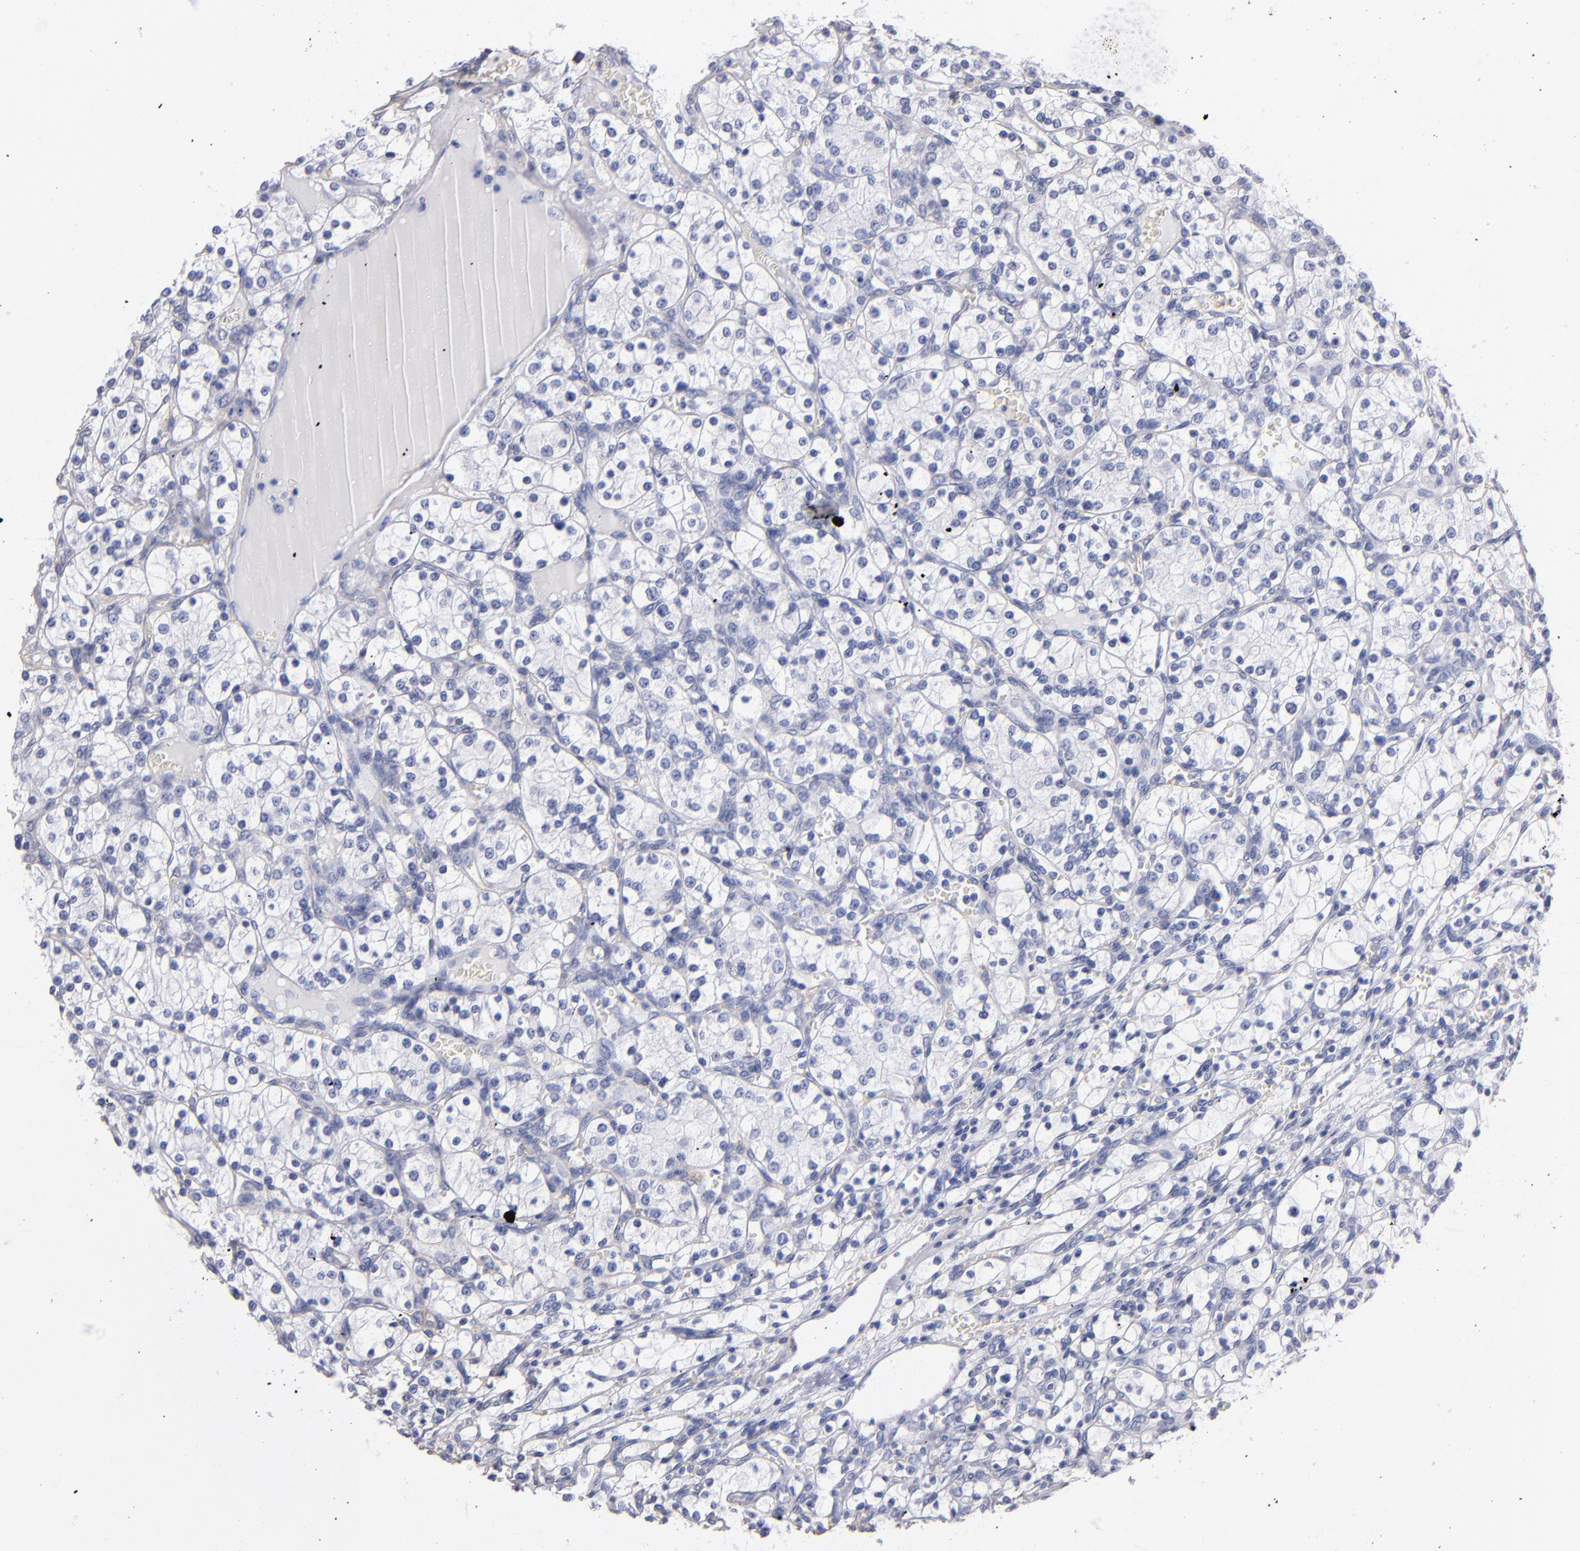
{"staining": {"intensity": "negative", "quantity": "none", "location": "none"}, "tissue": "renal cancer", "cell_type": "Tumor cells", "image_type": "cancer", "snomed": [{"axis": "morphology", "description": "Adenocarcinoma, NOS"}, {"axis": "topography", "description": "Kidney"}], "caption": "This is a photomicrograph of immunohistochemistry (IHC) staining of renal adenocarcinoma, which shows no positivity in tumor cells.", "gene": "LAMC1", "patient": {"sex": "female", "age": 62}}